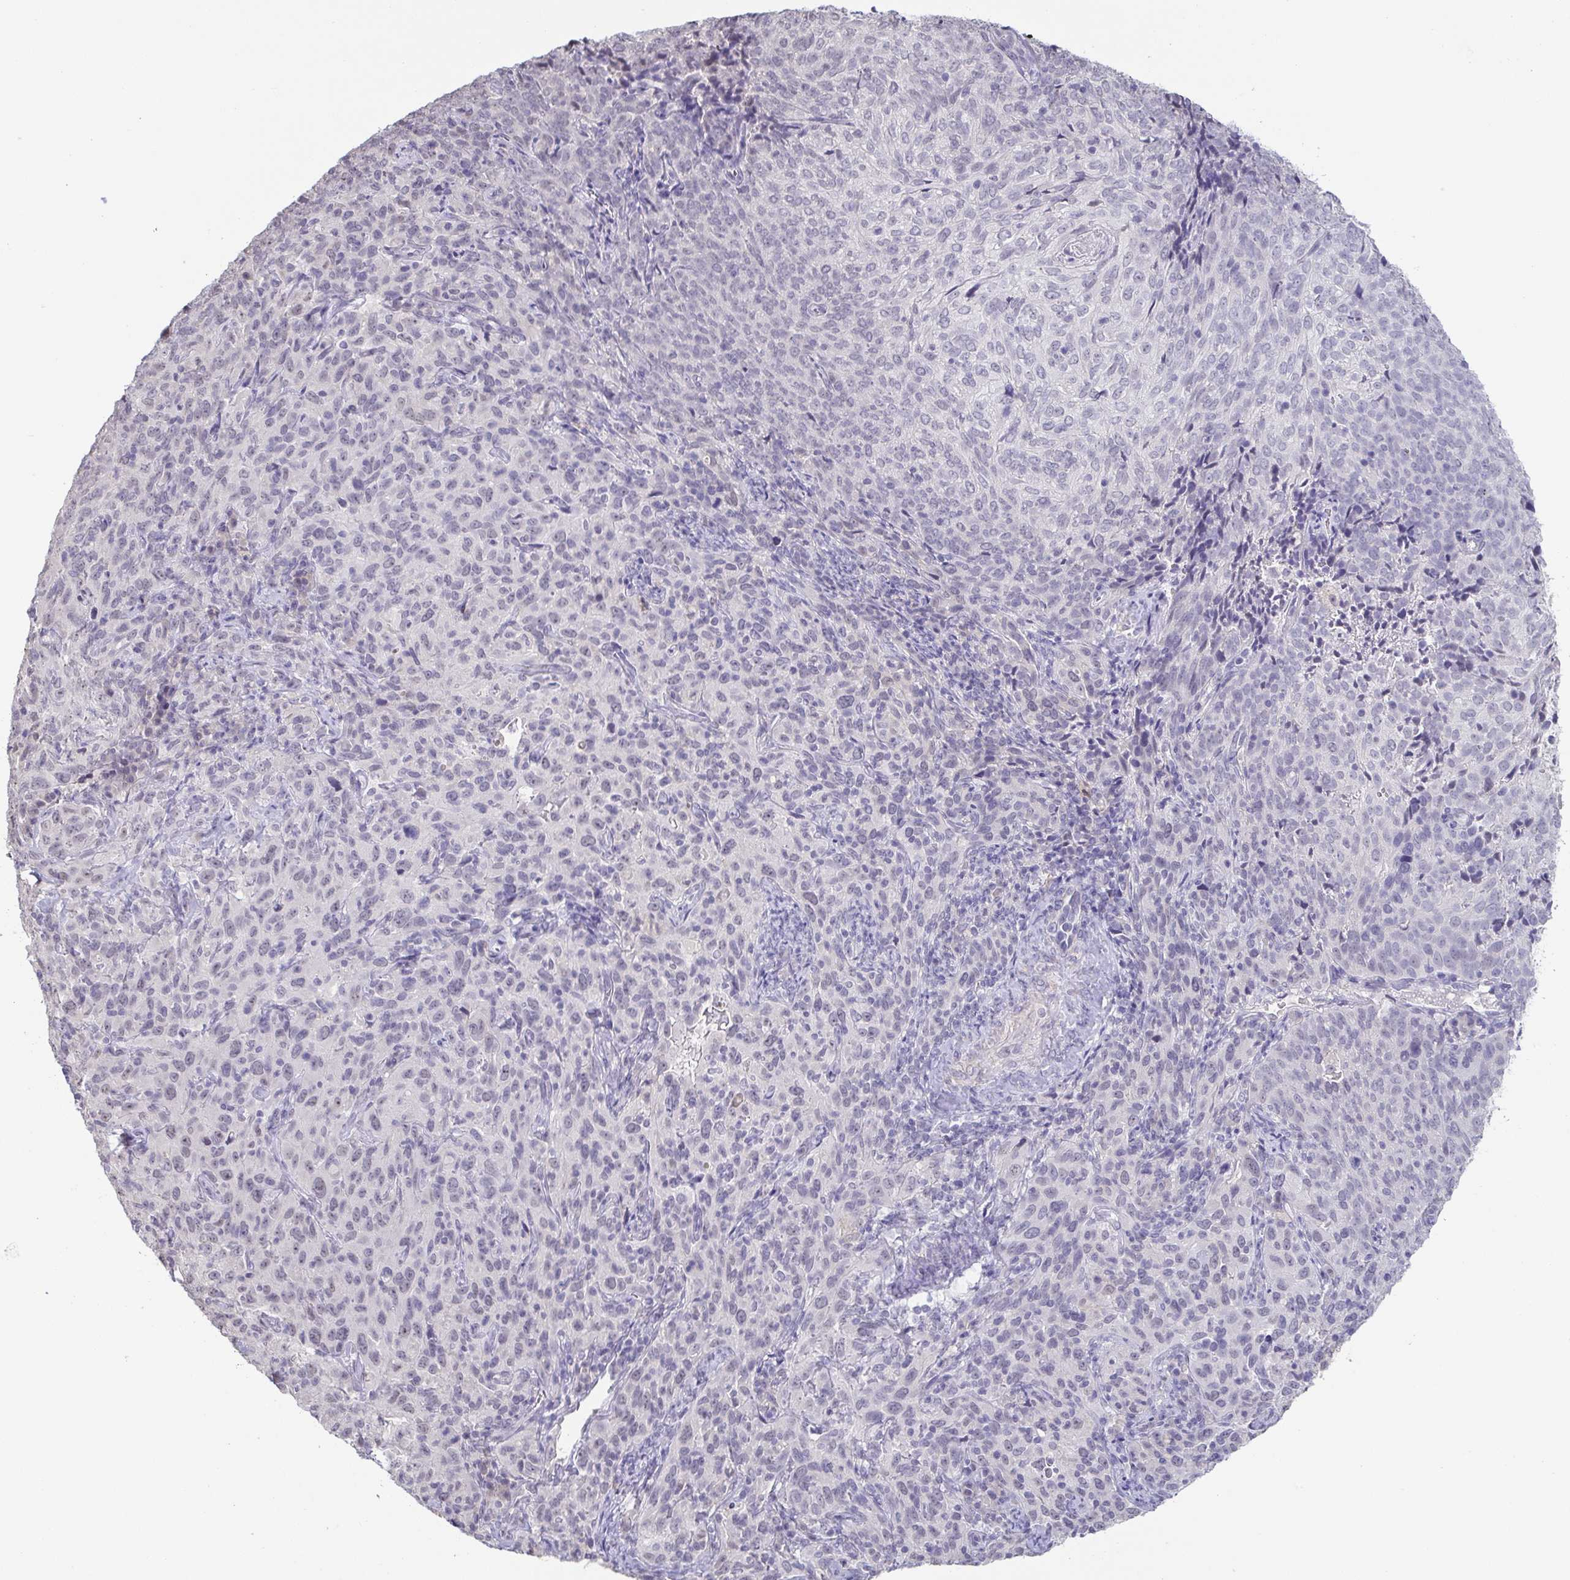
{"staining": {"intensity": "negative", "quantity": "none", "location": "none"}, "tissue": "cervical cancer", "cell_type": "Tumor cells", "image_type": "cancer", "snomed": [{"axis": "morphology", "description": "Squamous cell carcinoma, NOS"}, {"axis": "topography", "description": "Cervix"}], "caption": "This is a micrograph of immunohistochemistry (IHC) staining of cervical cancer, which shows no positivity in tumor cells.", "gene": "NEFH", "patient": {"sex": "female", "age": 51}}